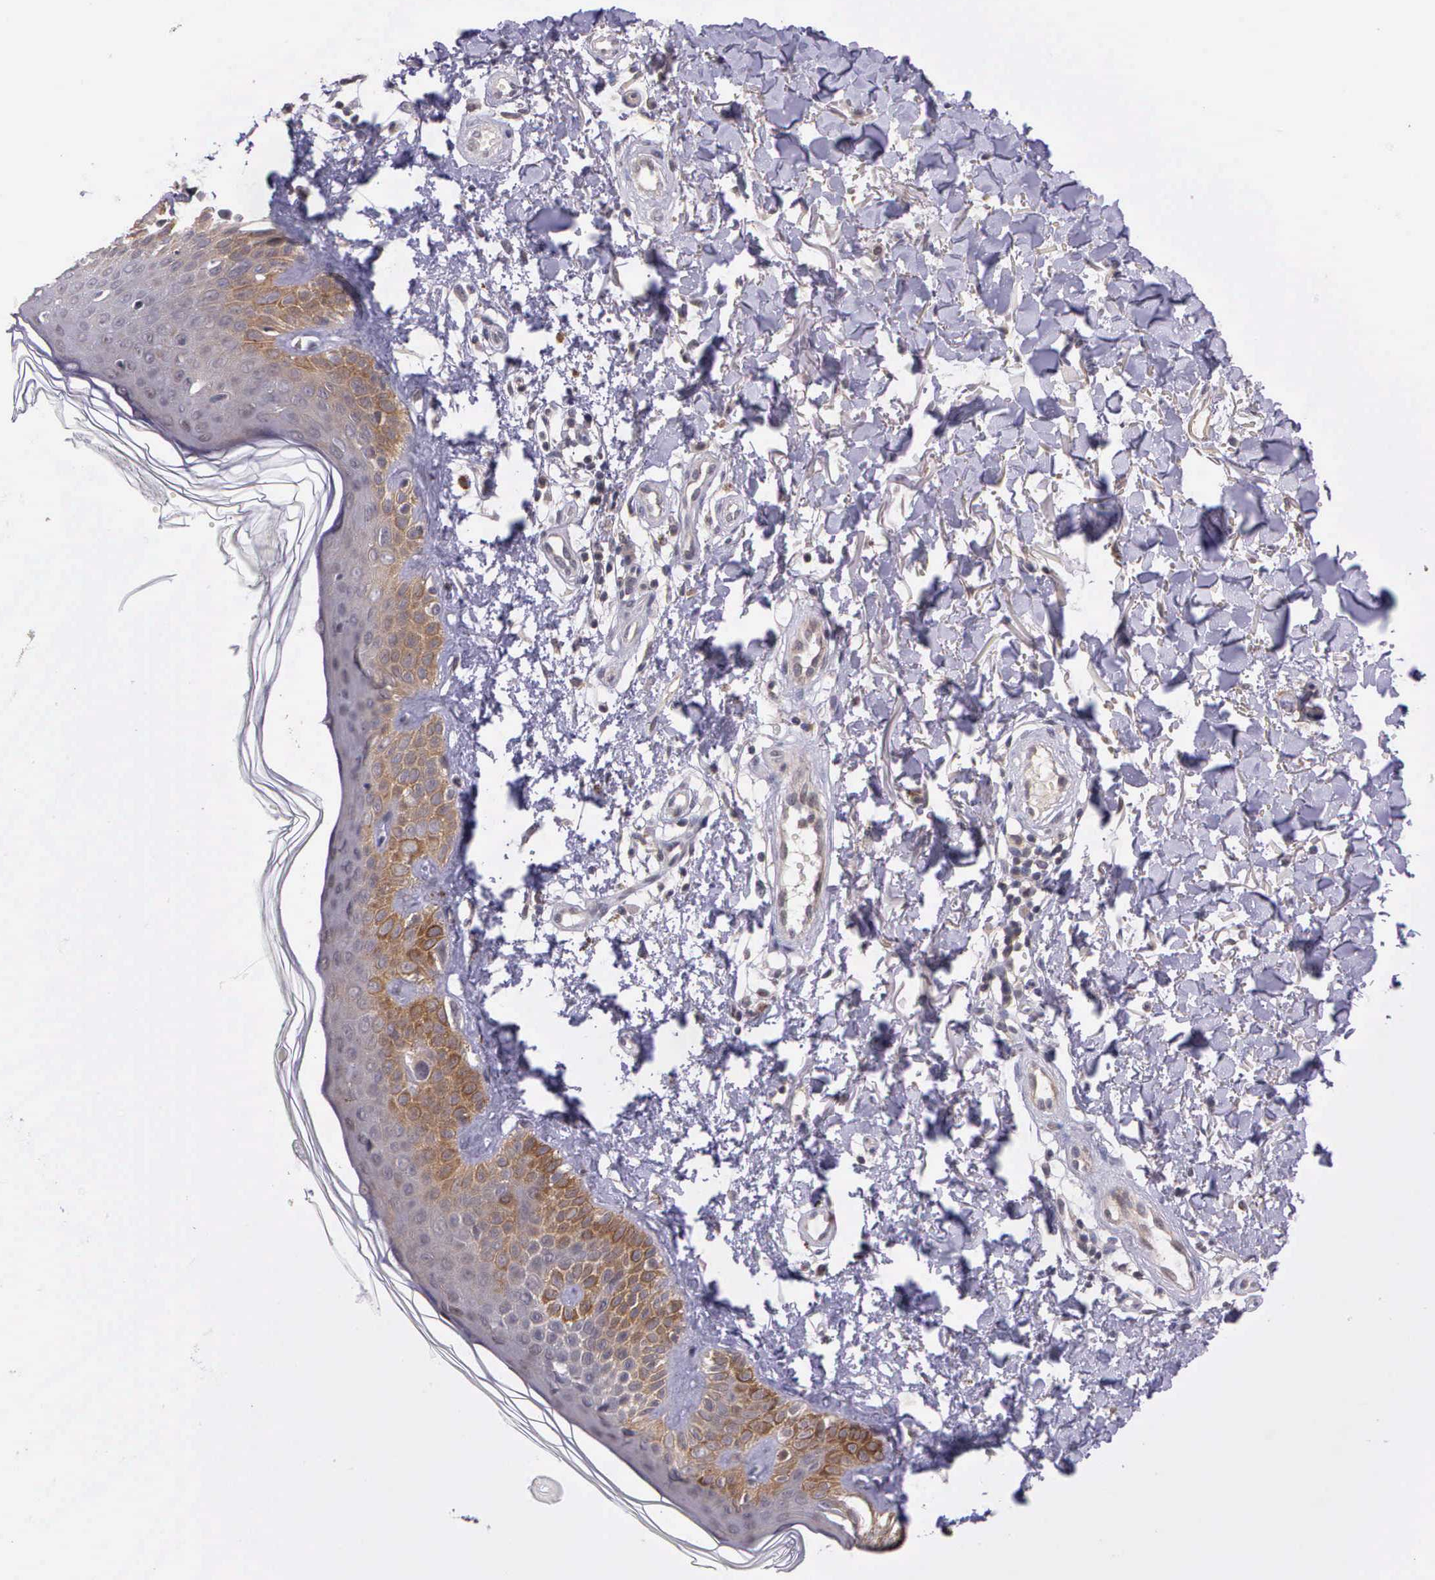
{"staining": {"intensity": "moderate", "quantity": ">75%", "location": "cytoplasmic/membranous"}, "tissue": "melanoma", "cell_type": "Tumor cells", "image_type": "cancer", "snomed": [{"axis": "morphology", "description": "Malignant melanoma, NOS"}, {"axis": "topography", "description": "Skin"}], "caption": "Protein staining demonstrates moderate cytoplasmic/membranous positivity in approximately >75% of tumor cells in malignant melanoma. The protein of interest is stained brown, and the nuclei are stained in blue (DAB IHC with brightfield microscopy, high magnification).", "gene": "PRICKLE3", "patient": {"sex": "male", "age": 49}}